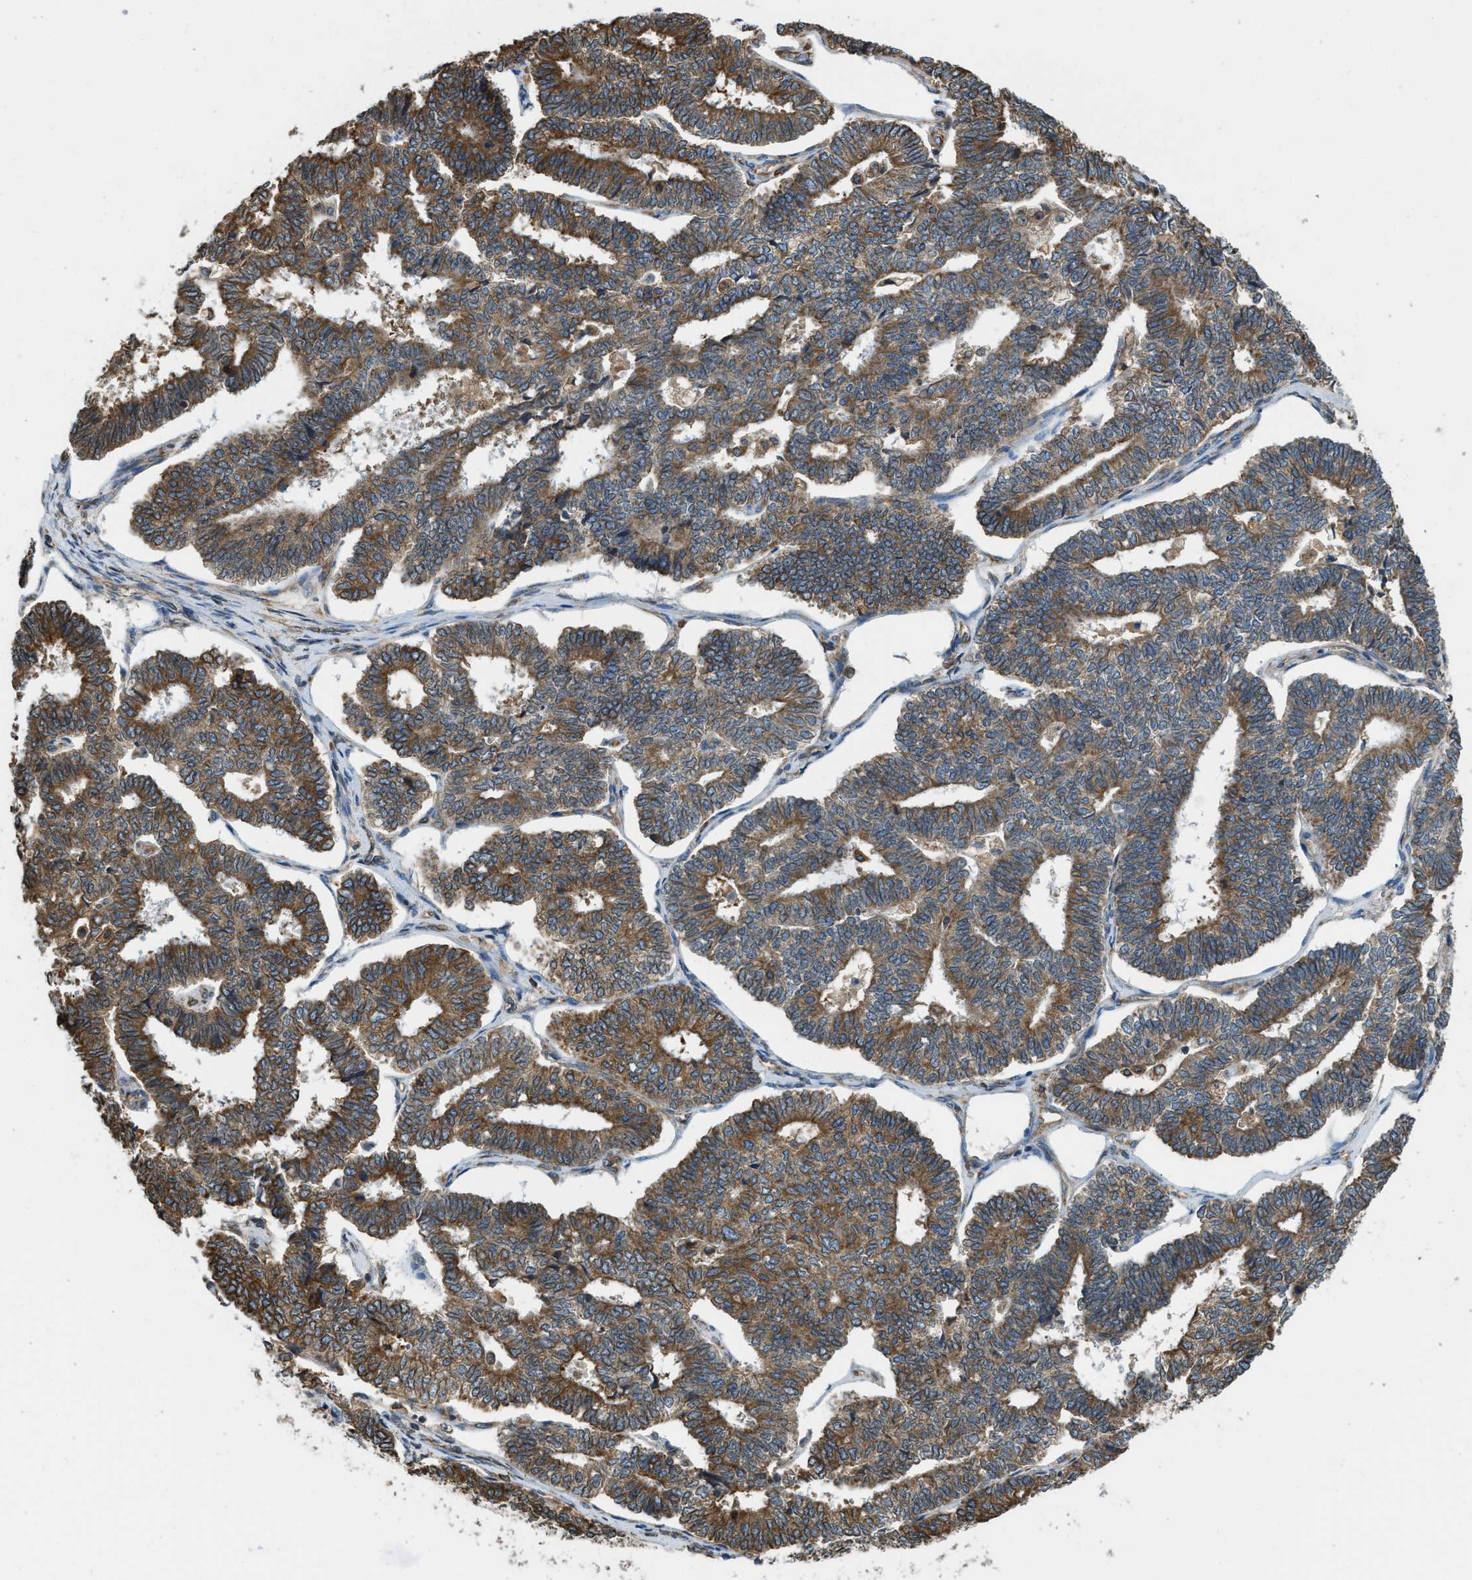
{"staining": {"intensity": "strong", "quantity": ">75%", "location": "cytoplasmic/membranous"}, "tissue": "endometrial cancer", "cell_type": "Tumor cells", "image_type": "cancer", "snomed": [{"axis": "morphology", "description": "Adenocarcinoma, NOS"}, {"axis": "topography", "description": "Endometrium"}], "caption": "Immunohistochemistry of human adenocarcinoma (endometrial) displays high levels of strong cytoplasmic/membranous staining in about >75% of tumor cells.", "gene": "BCAP31", "patient": {"sex": "female", "age": 70}}